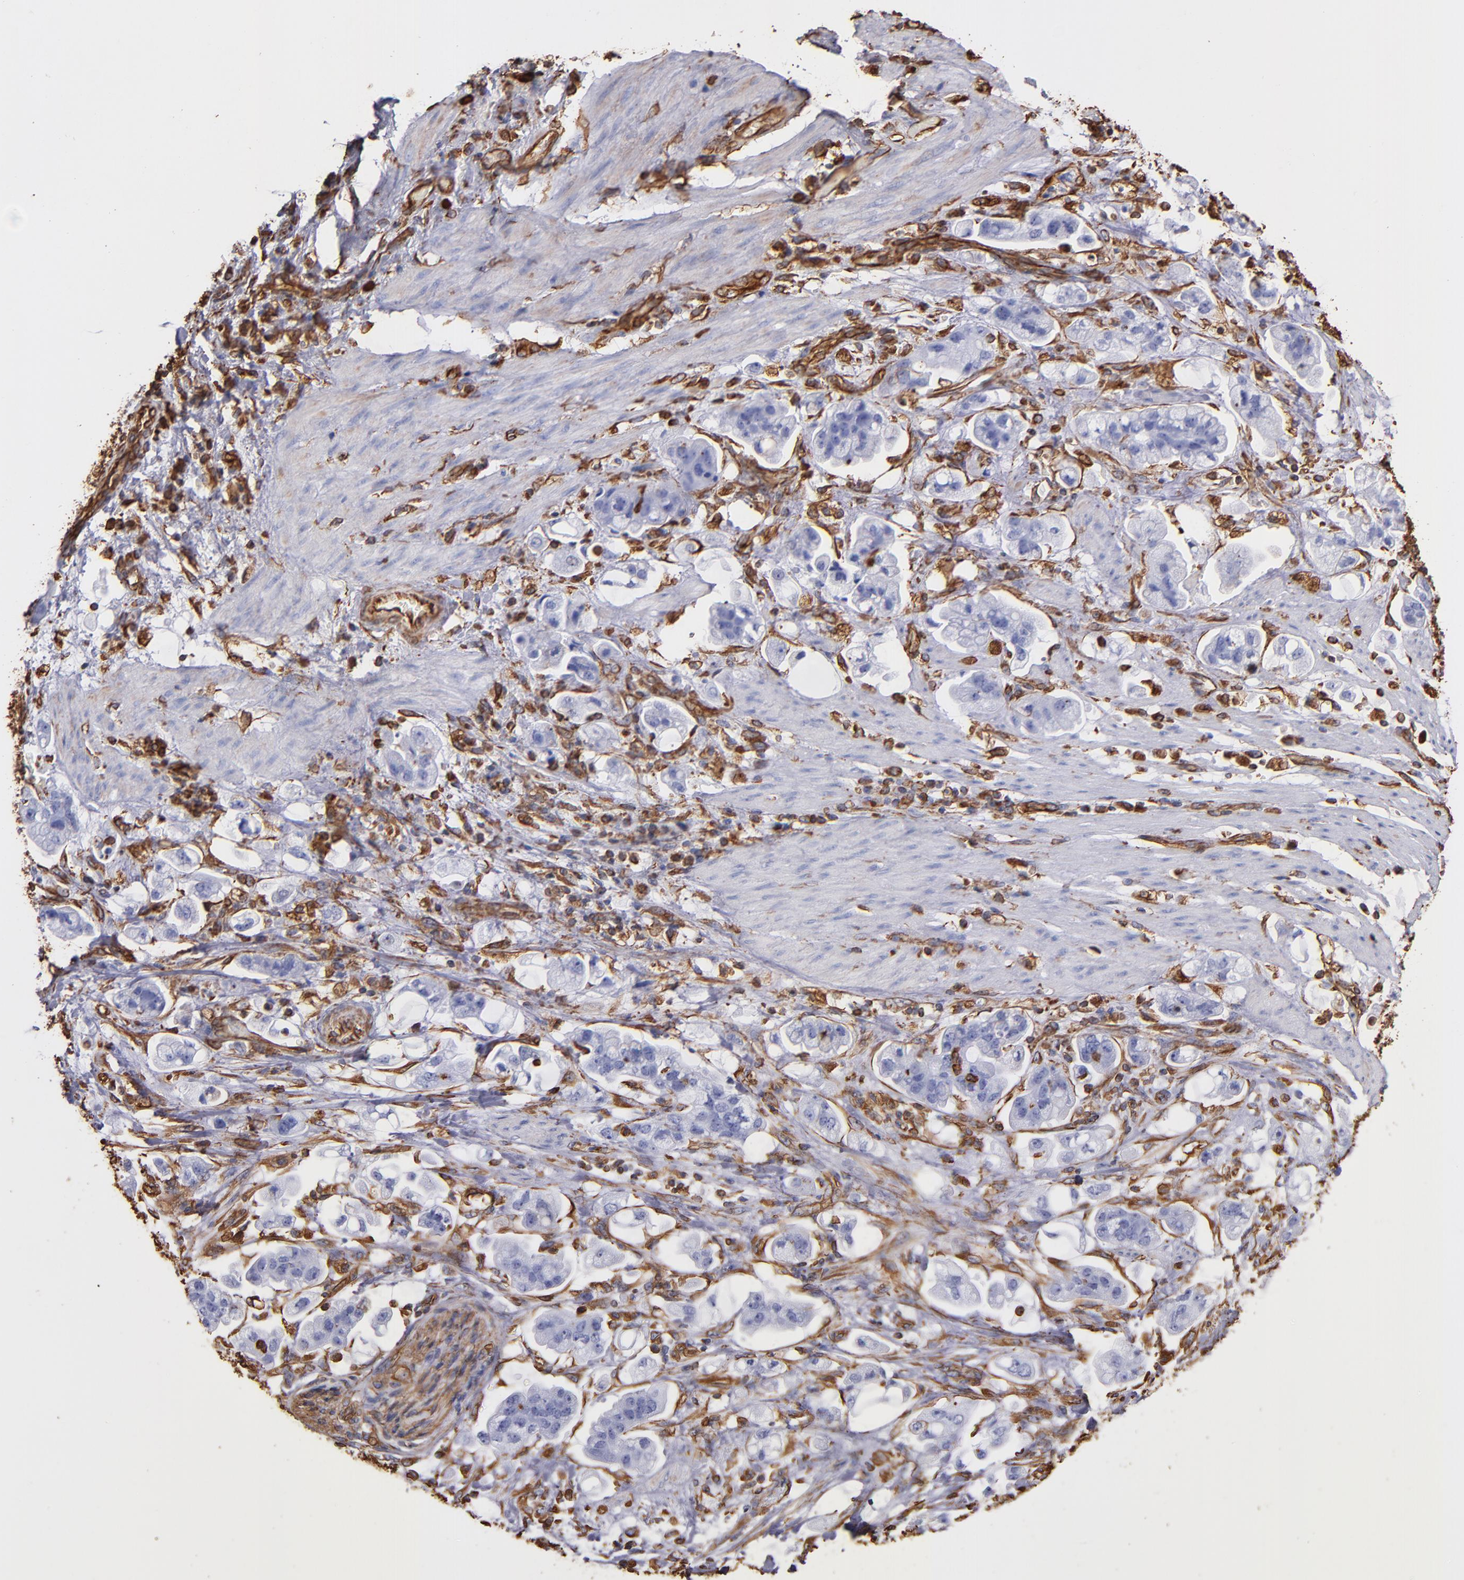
{"staining": {"intensity": "strong", "quantity": "<25%", "location": "cytoplasmic/membranous"}, "tissue": "stomach cancer", "cell_type": "Tumor cells", "image_type": "cancer", "snomed": [{"axis": "morphology", "description": "Adenocarcinoma, NOS"}, {"axis": "topography", "description": "Stomach"}], "caption": "Protein staining by IHC shows strong cytoplasmic/membranous positivity in approximately <25% of tumor cells in stomach cancer (adenocarcinoma). The staining was performed using DAB (3,3'-diaminobenzidine) to visualize the protein expression in brown, while the nuclei were stained in blue with hematoxylin (Magnification: 20x).", "gene": "VIM", "patient": {"sex": "male", "age": 62}}